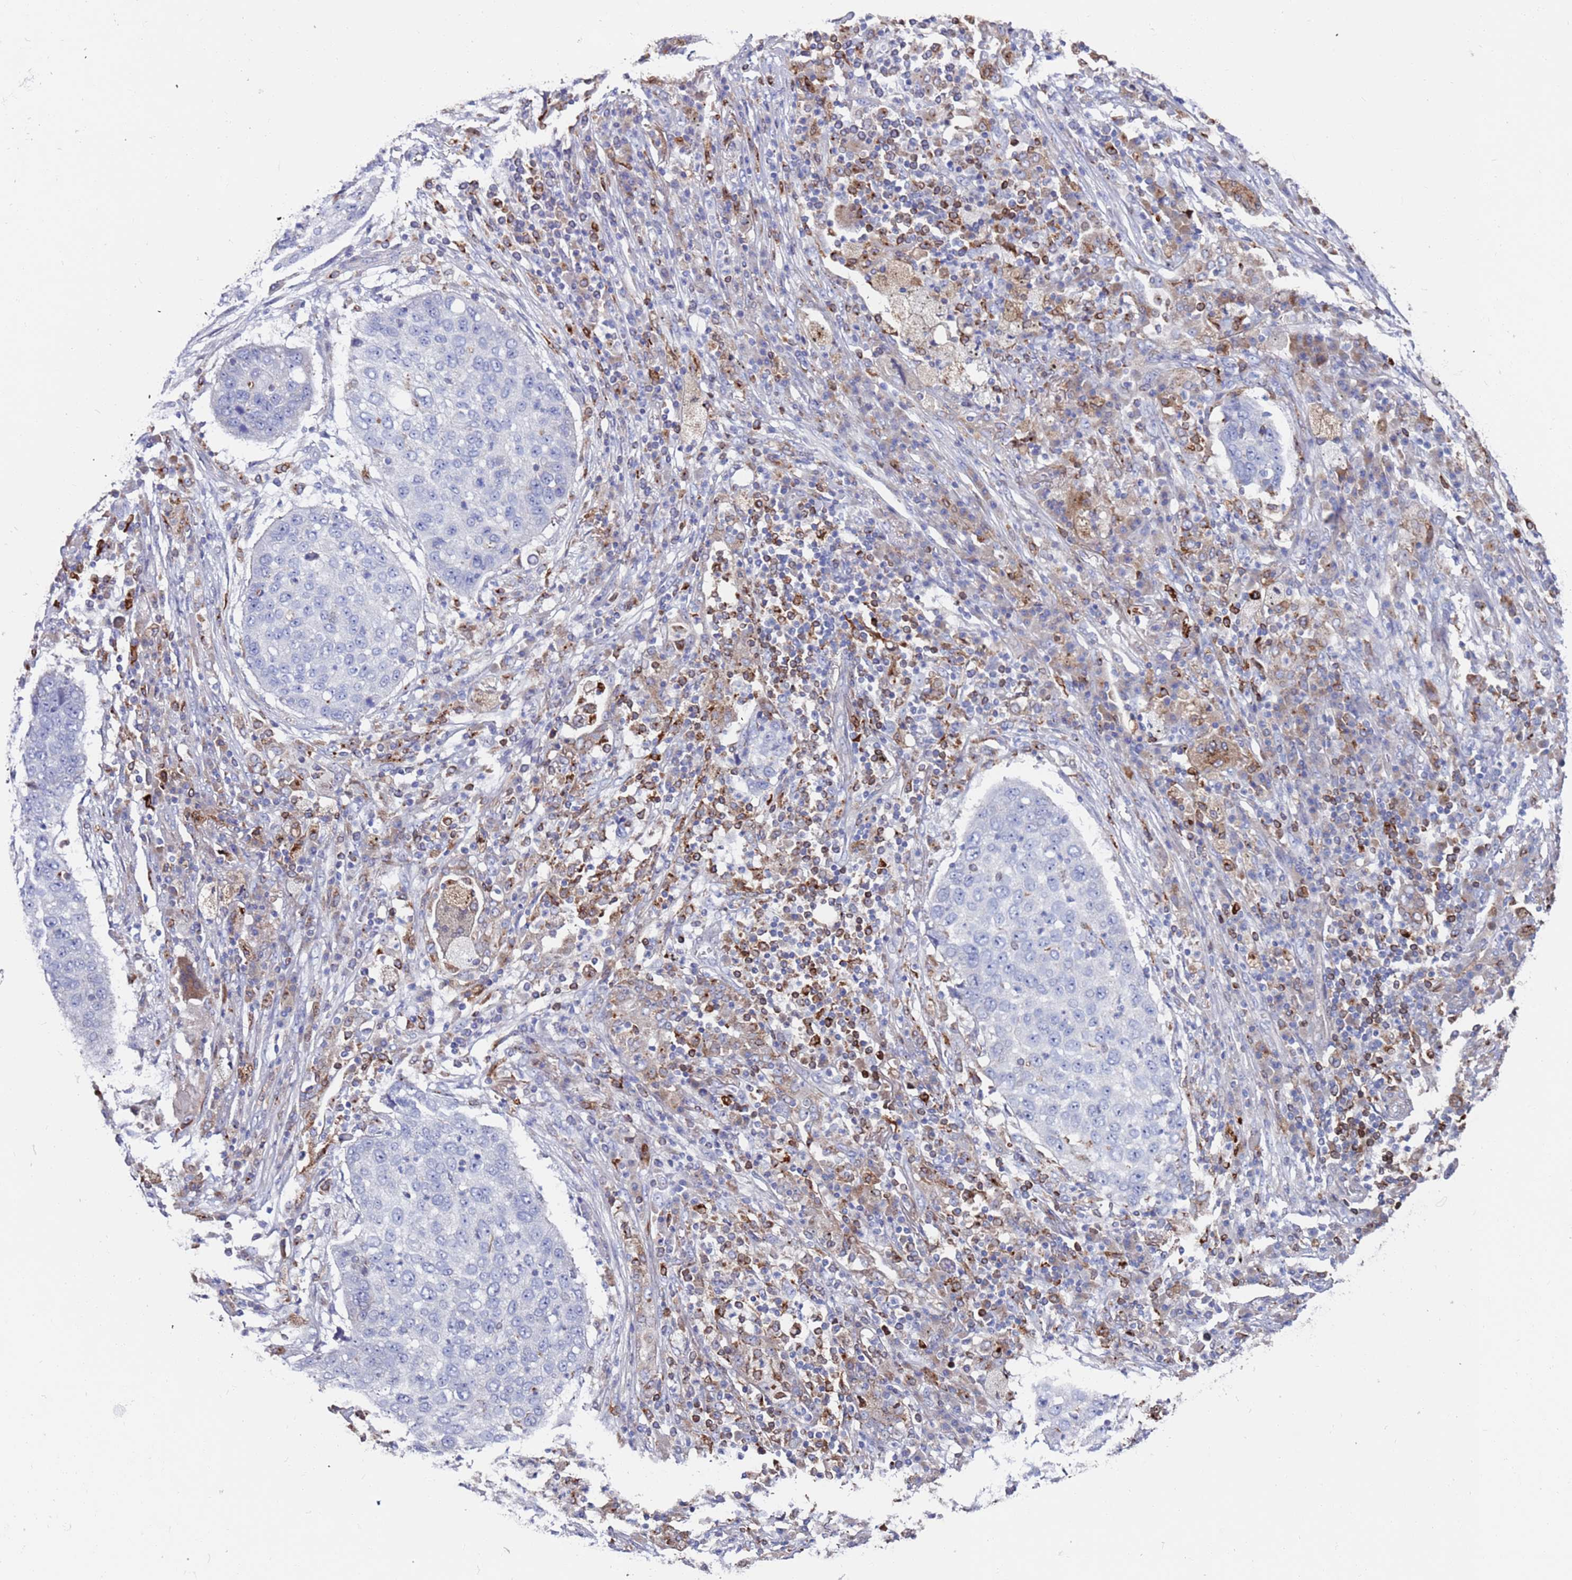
{"staining": {"intensity": "negative", "quantity": "none", "location": "none"}, "tissue": "lung cancer", "cell_type": "Tumor cells", "image_type": "cancer", "snomed": [{"axis": "morphology", "description": "Squamous cell carcinoma, NOS"}, {"axis": "topography", "description": "Lung"}], "caption": "An IHC histopathology image of lung squamous cell carcinoma is shown. There is no staining in tumor cells of lung squamous cell carcinoma.", "gene": "GREB1L", "patient": {"sex": "female", "age": 63}}